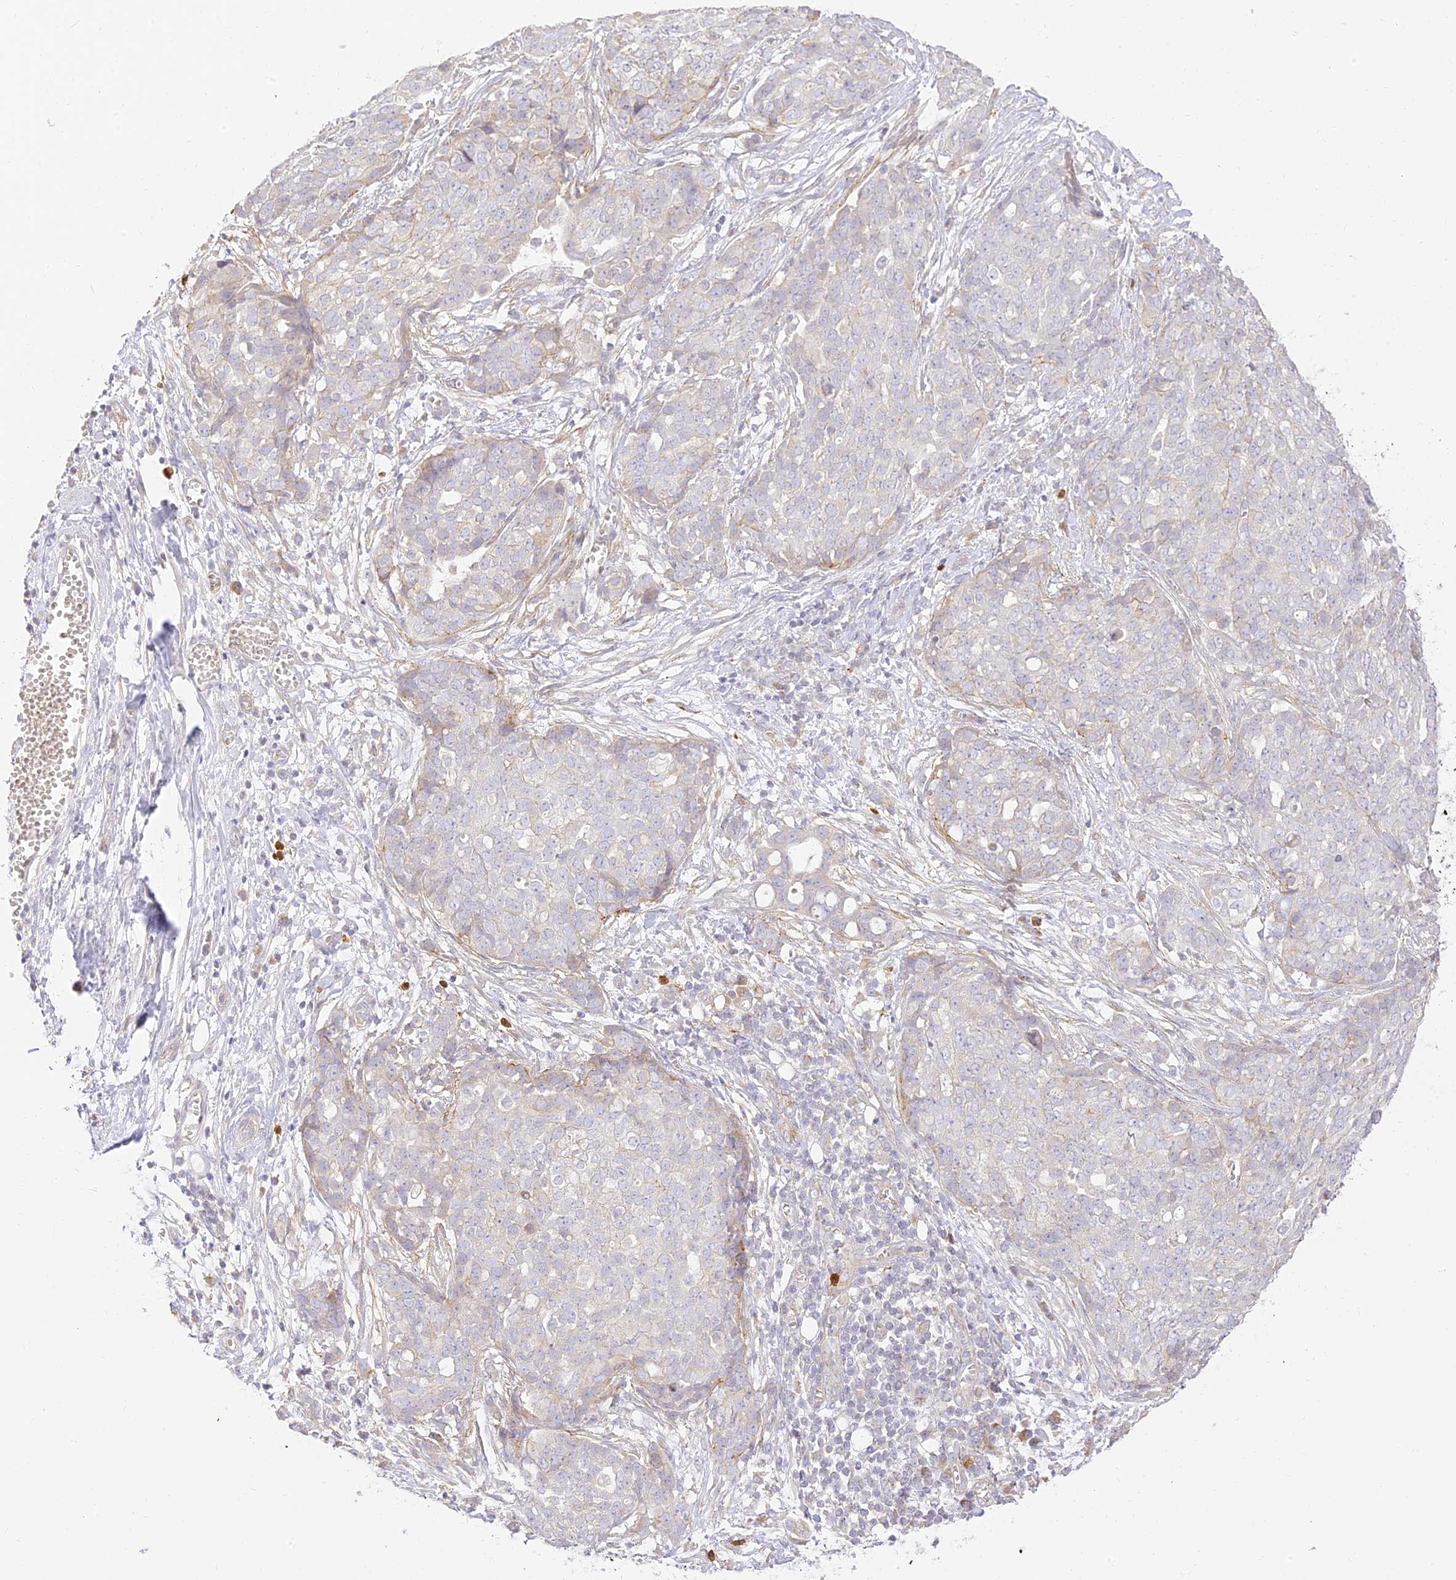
{"staining": {"intensity": "negative", "quantity": "none", "location": "none"}, "tissue": "ovarian cancer", "cell_type": "Tumor cells", "image_type": "cancer", "snomed": [{"axis": "morphology", "description": "Cystadenocarcinoma, serous, NOS"}, {"axis": "topography", "description": "Soft tissue"}, {"axis": "topography", "description": "Ovary"}], "caption": "A high-resolution histopathology image shows immunohistochemistry staining of ovarian cancer (serous cystadenocarcinoma), which exhibits no significant positivity in tumor cells.", "gene": "LRRC15", "patient": {"sex": "female", "age": 57}}